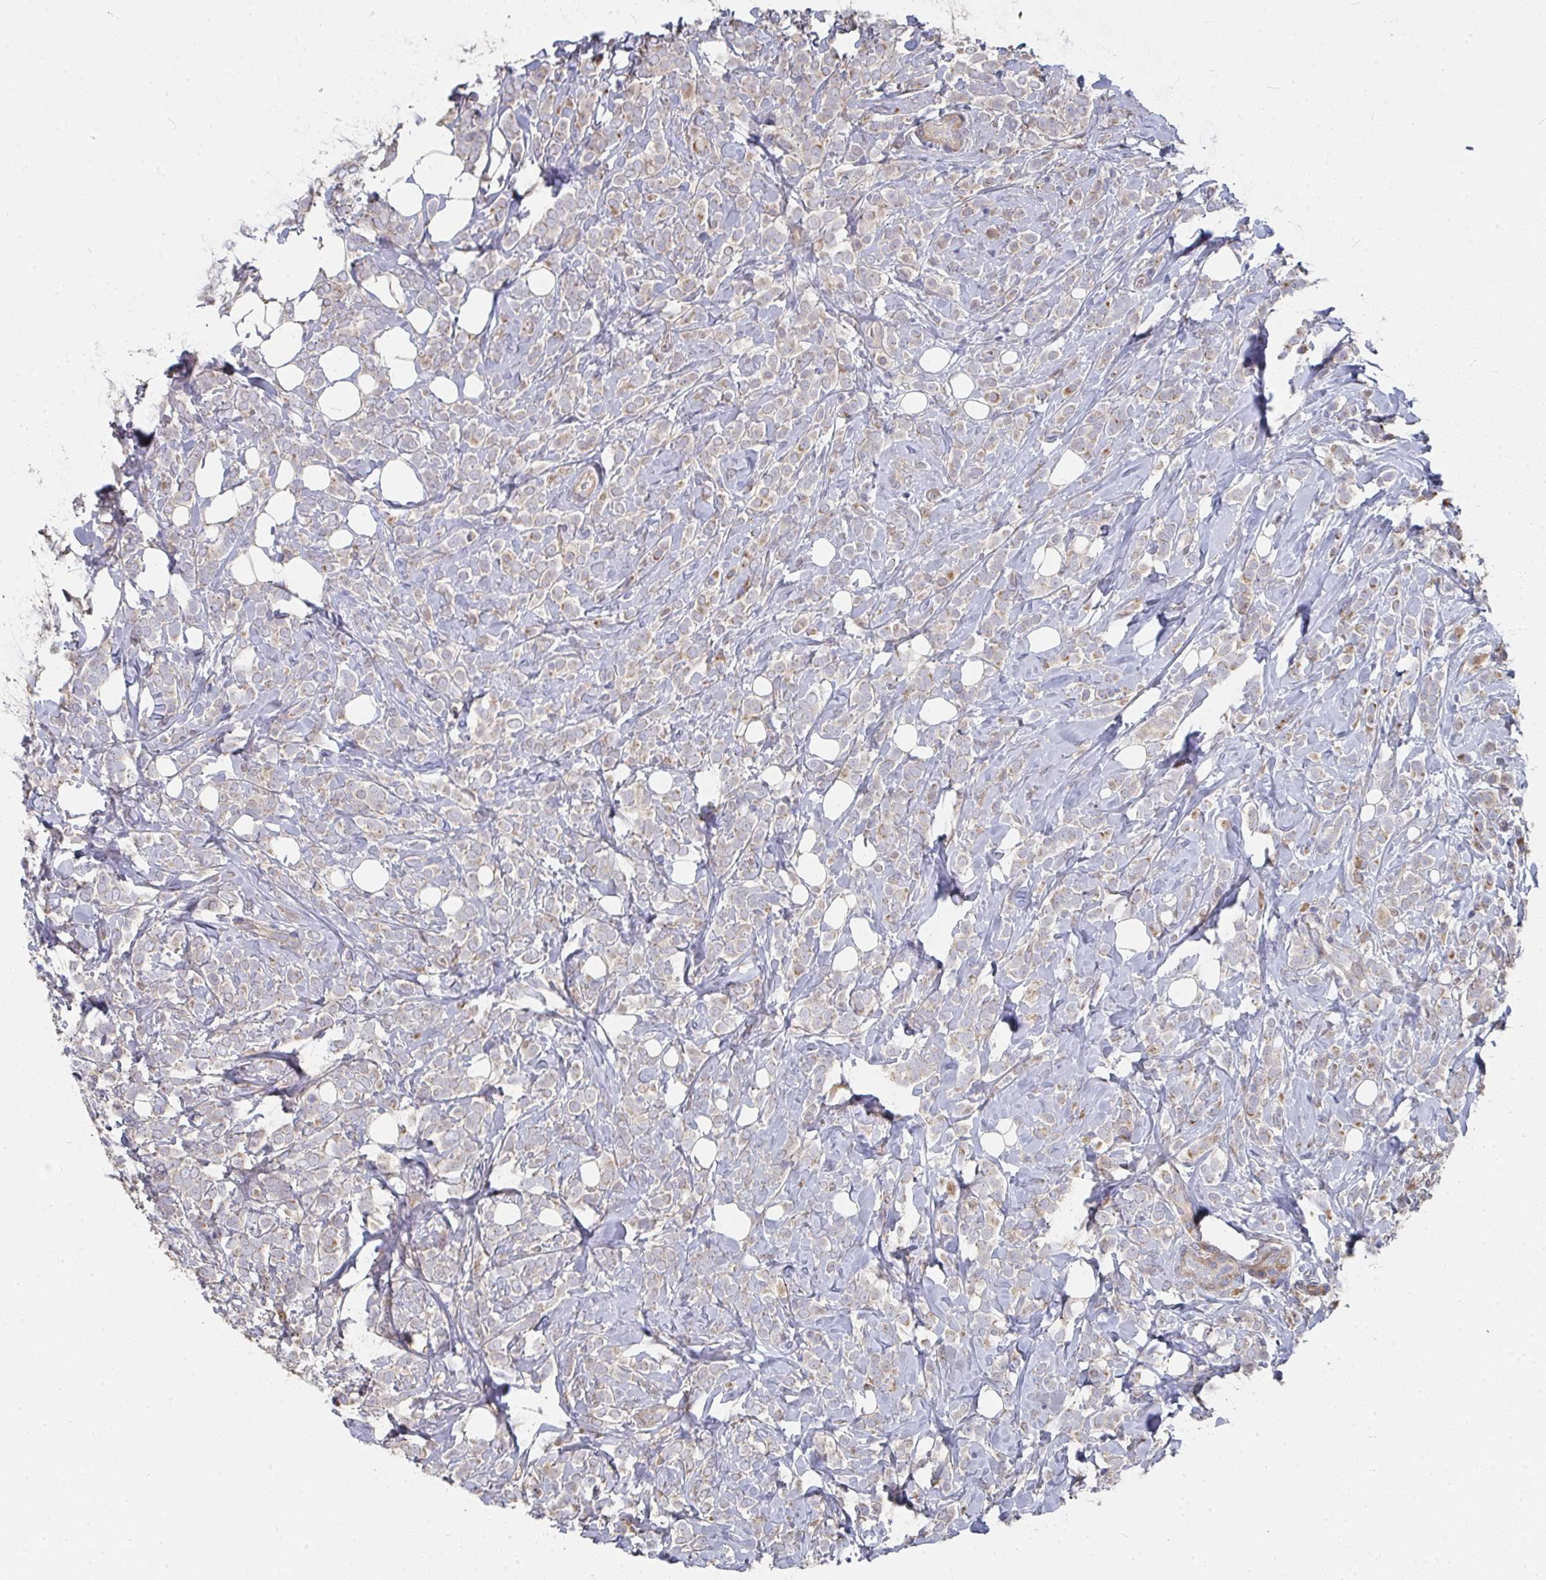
{"staining": {"intensity": "negative", "quantity": "none", "location": "none"}, "tissue": "breast cancer", "cell_type": "Tumor cells", "image_type": "cancer", "snomed": [{"axis": "morphology", "description": "Lobular carcinoma"}, {"axis": "topography", "description": "Breast"}], "caption": "Immunohistochemical staining of human breast cancer (lobular carcinoma) reveals no significant staining in tumor cells. (DAB (3,3'-diaminobenzidine) immunohistochemistry, high magnification).", "gene": "RHEBL1", "patient": {"sex": "female", "age": 49}}